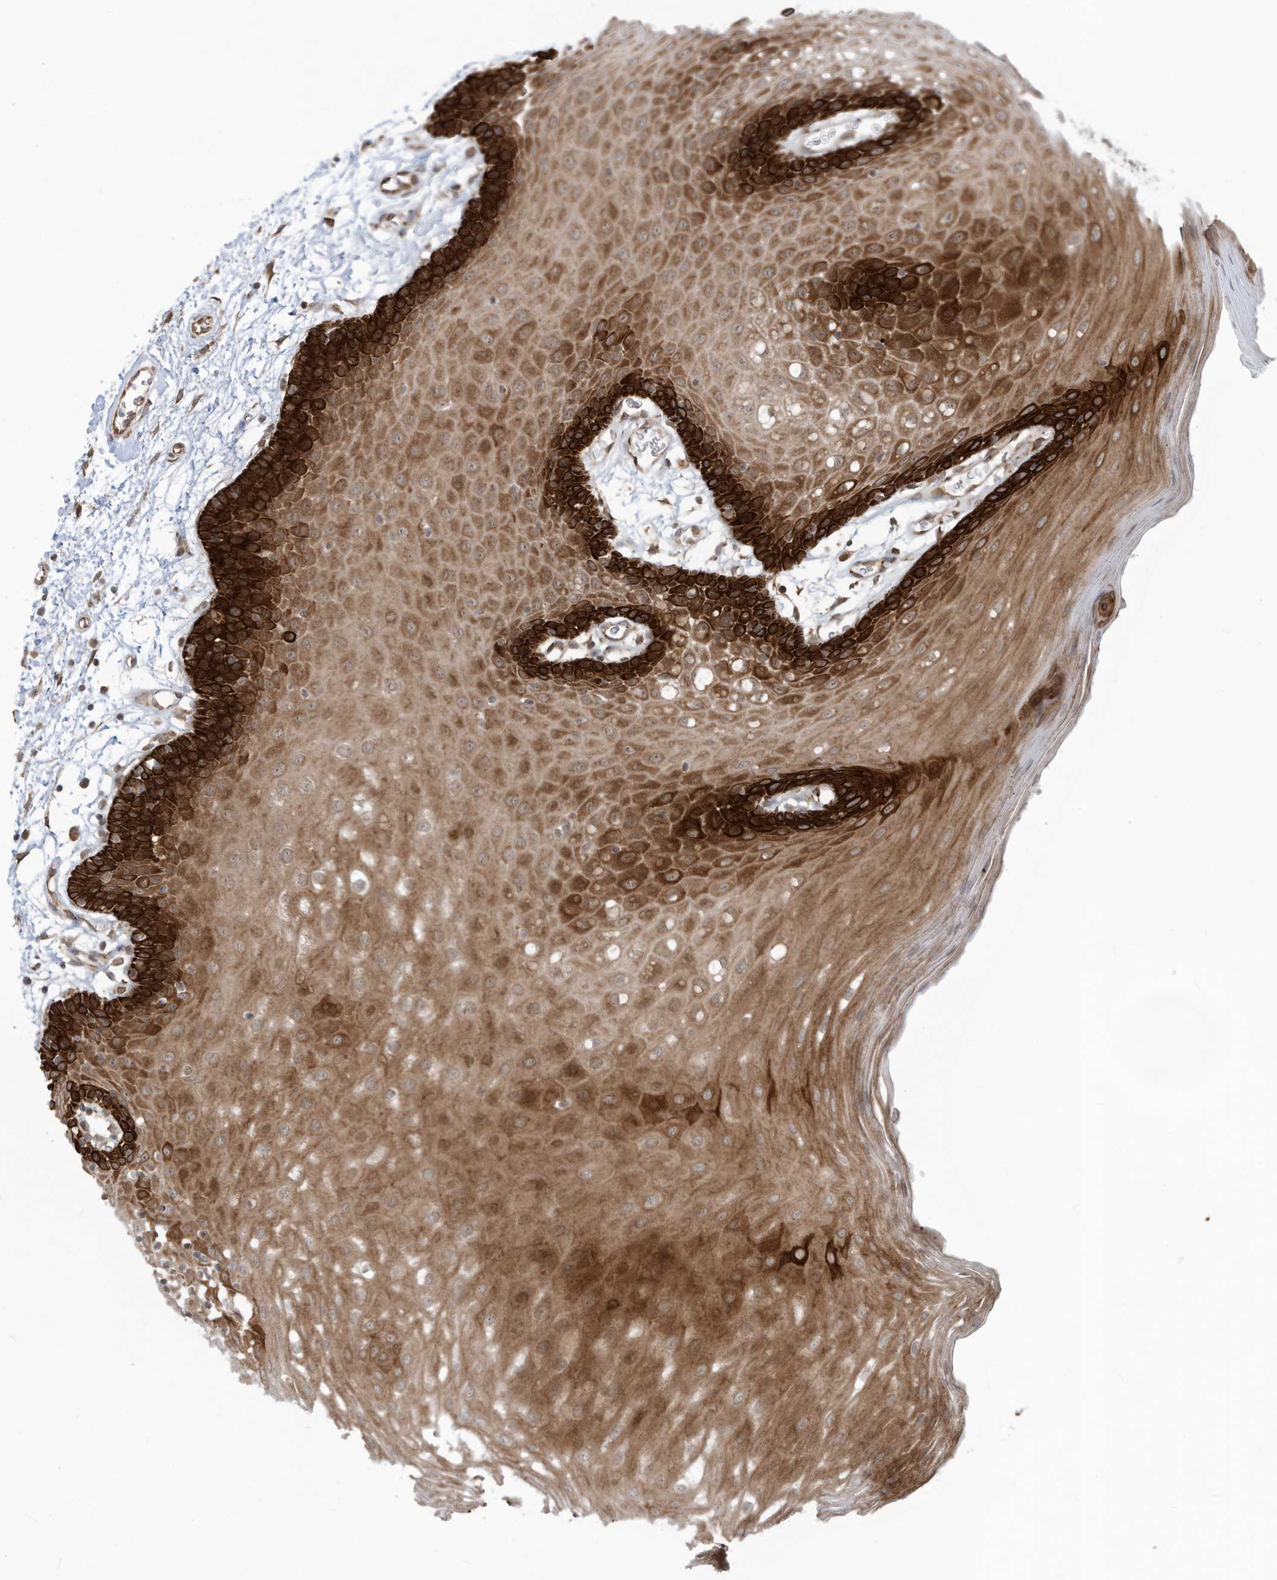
{"staining": {"intensity": "strong", "quantity": ">75%", "location": "cytoplasmic/membranous"}, "tissue": "oral mucosa", "cell_type": "Squamous epithelial cells", "image_type": "normal", "snomed": [{"axis": "morphology", "description": "Normal tissue, NOS"}, {"axis": "topography", "description": "Skeletal muscle"}, {"axis": "topography", "description": "Oral tissue"}, {"axis": "topography", "description": "Salivary gland"}, {"axis": "topography", "description": "Peripheral nerve tissue"}], "caption": "Immunohistochemical staining of benign human oral mucosa exhibits high levels of strong cytoplasmic/membranous expression in about >75% of squamous epithelial cells.", "gene": "TRIM67", "patient": {"sex": "male", "age": 54}}